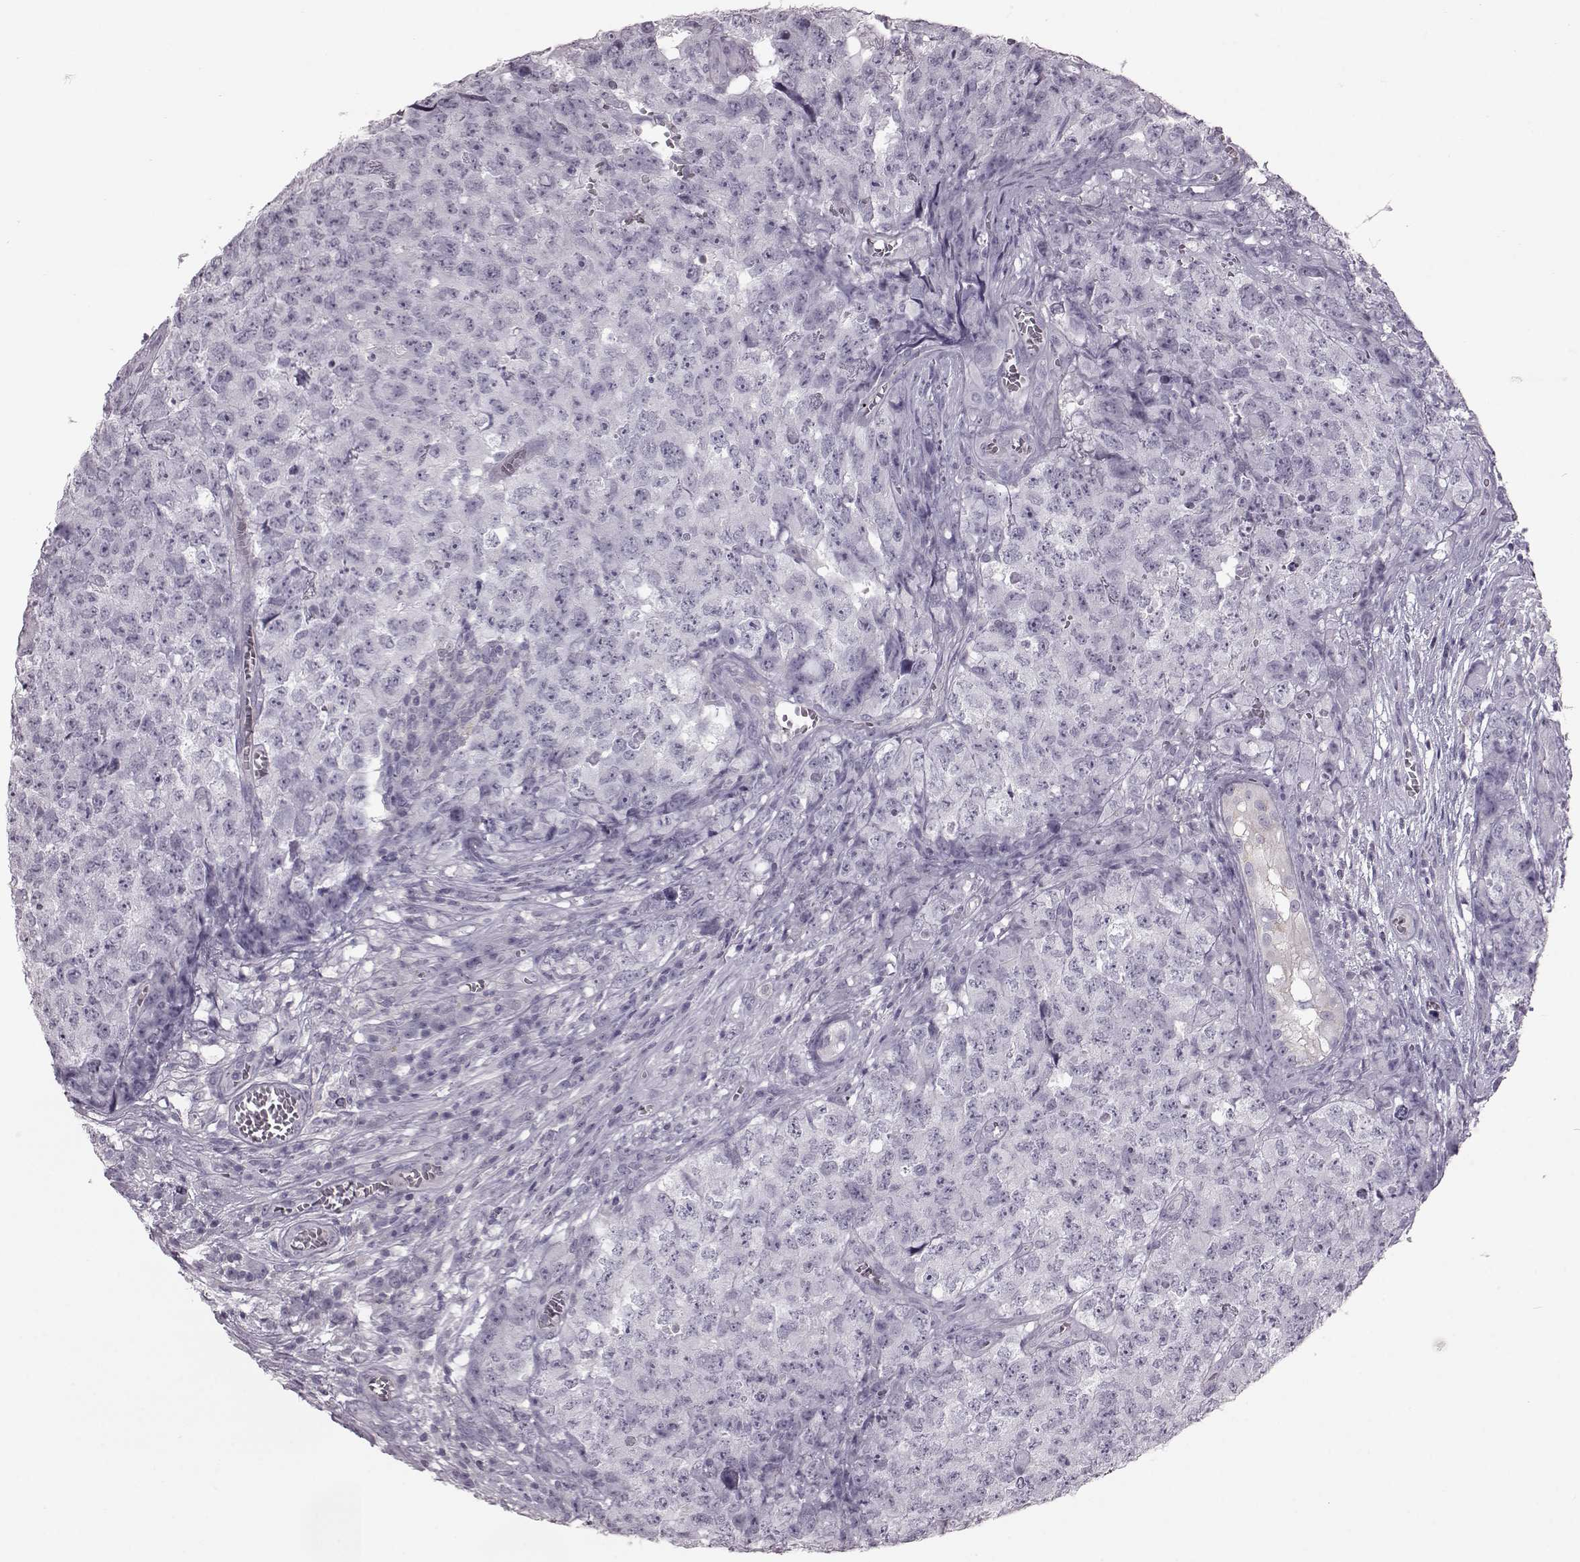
{"staining": {"intensity": "negative", "quantity": "none", "location": "none"}, "tissue": "testis cancer", "cell_type": "Tumor cells", "image_type": "cancer", "snomed": [{"axis": "morphology", "description": "Carcinoma, Embryonal, NOS"}, {"axis": "topography", "description": "Testis"}], "caption": "Immunohistochemistry histopathology image of neoplastic tissue: human testis embryonal carcinoma stained with DAB shows no significant protein staining in tumor cells.", "gene": "CRYBA2", "patient": {"sex": "male", "age": 23}}